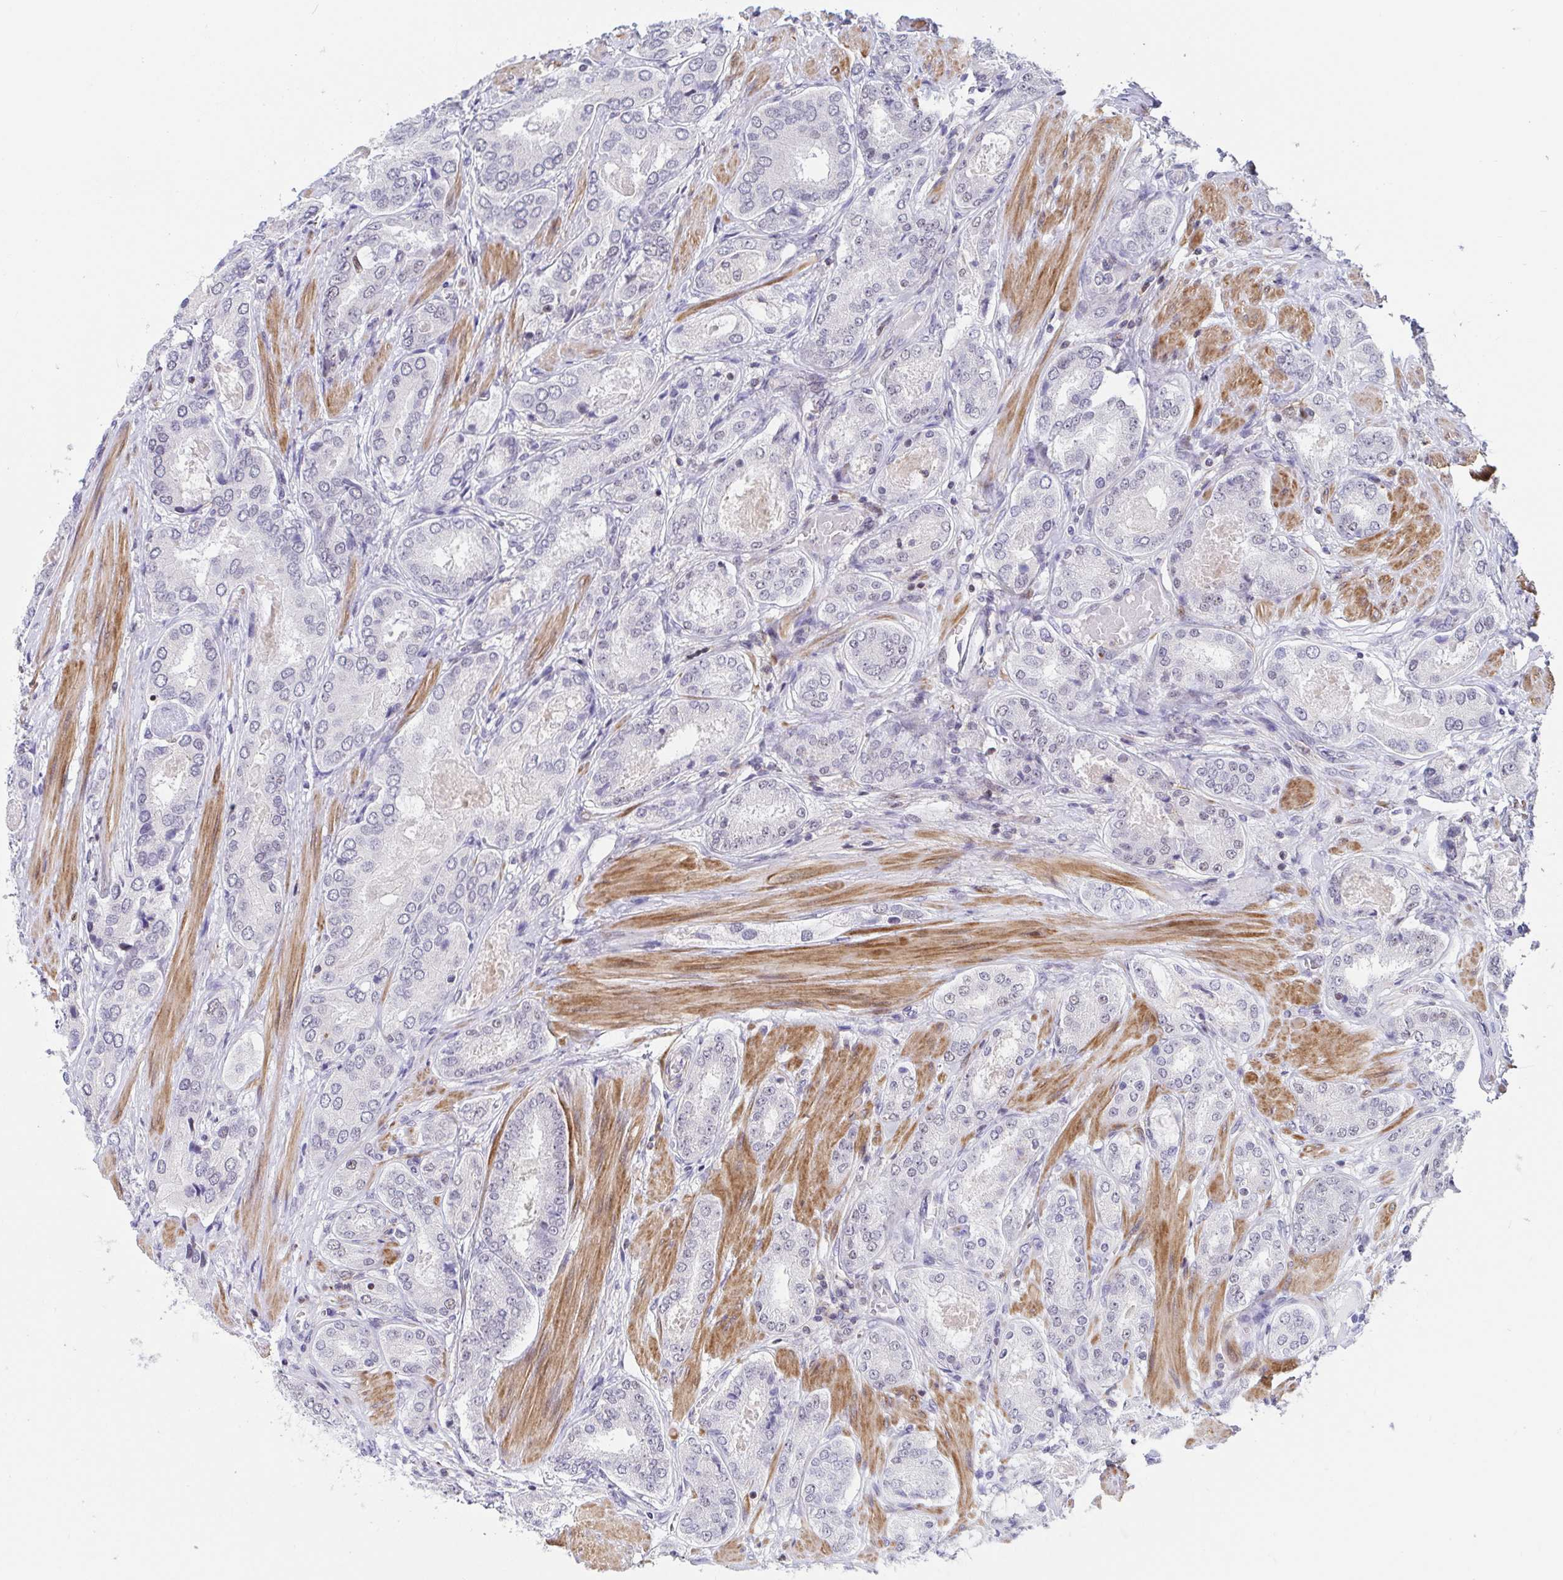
{"staining": {"intensity": "negative", "quantity": "none", "location": "none"}, "tissue": "prostate cancer", "cell_type": "Tumor cells", "image_type": "cancer", "snomed": [{"axis": "morphology", "description": "Adenocarcinoma, High grade"}, {"axis": "topography", "description": "Prostate"}], "caption": "Immunohistochemistry (IHC) photomicrograph of neoplastic tissue: prostate cancer stained with DAB (3,3'-diaminobenzidine) displays no significant protein positivity in tumor cells.", "gene": "WDR72", "patient": {"sex": "male", "age": 63}}